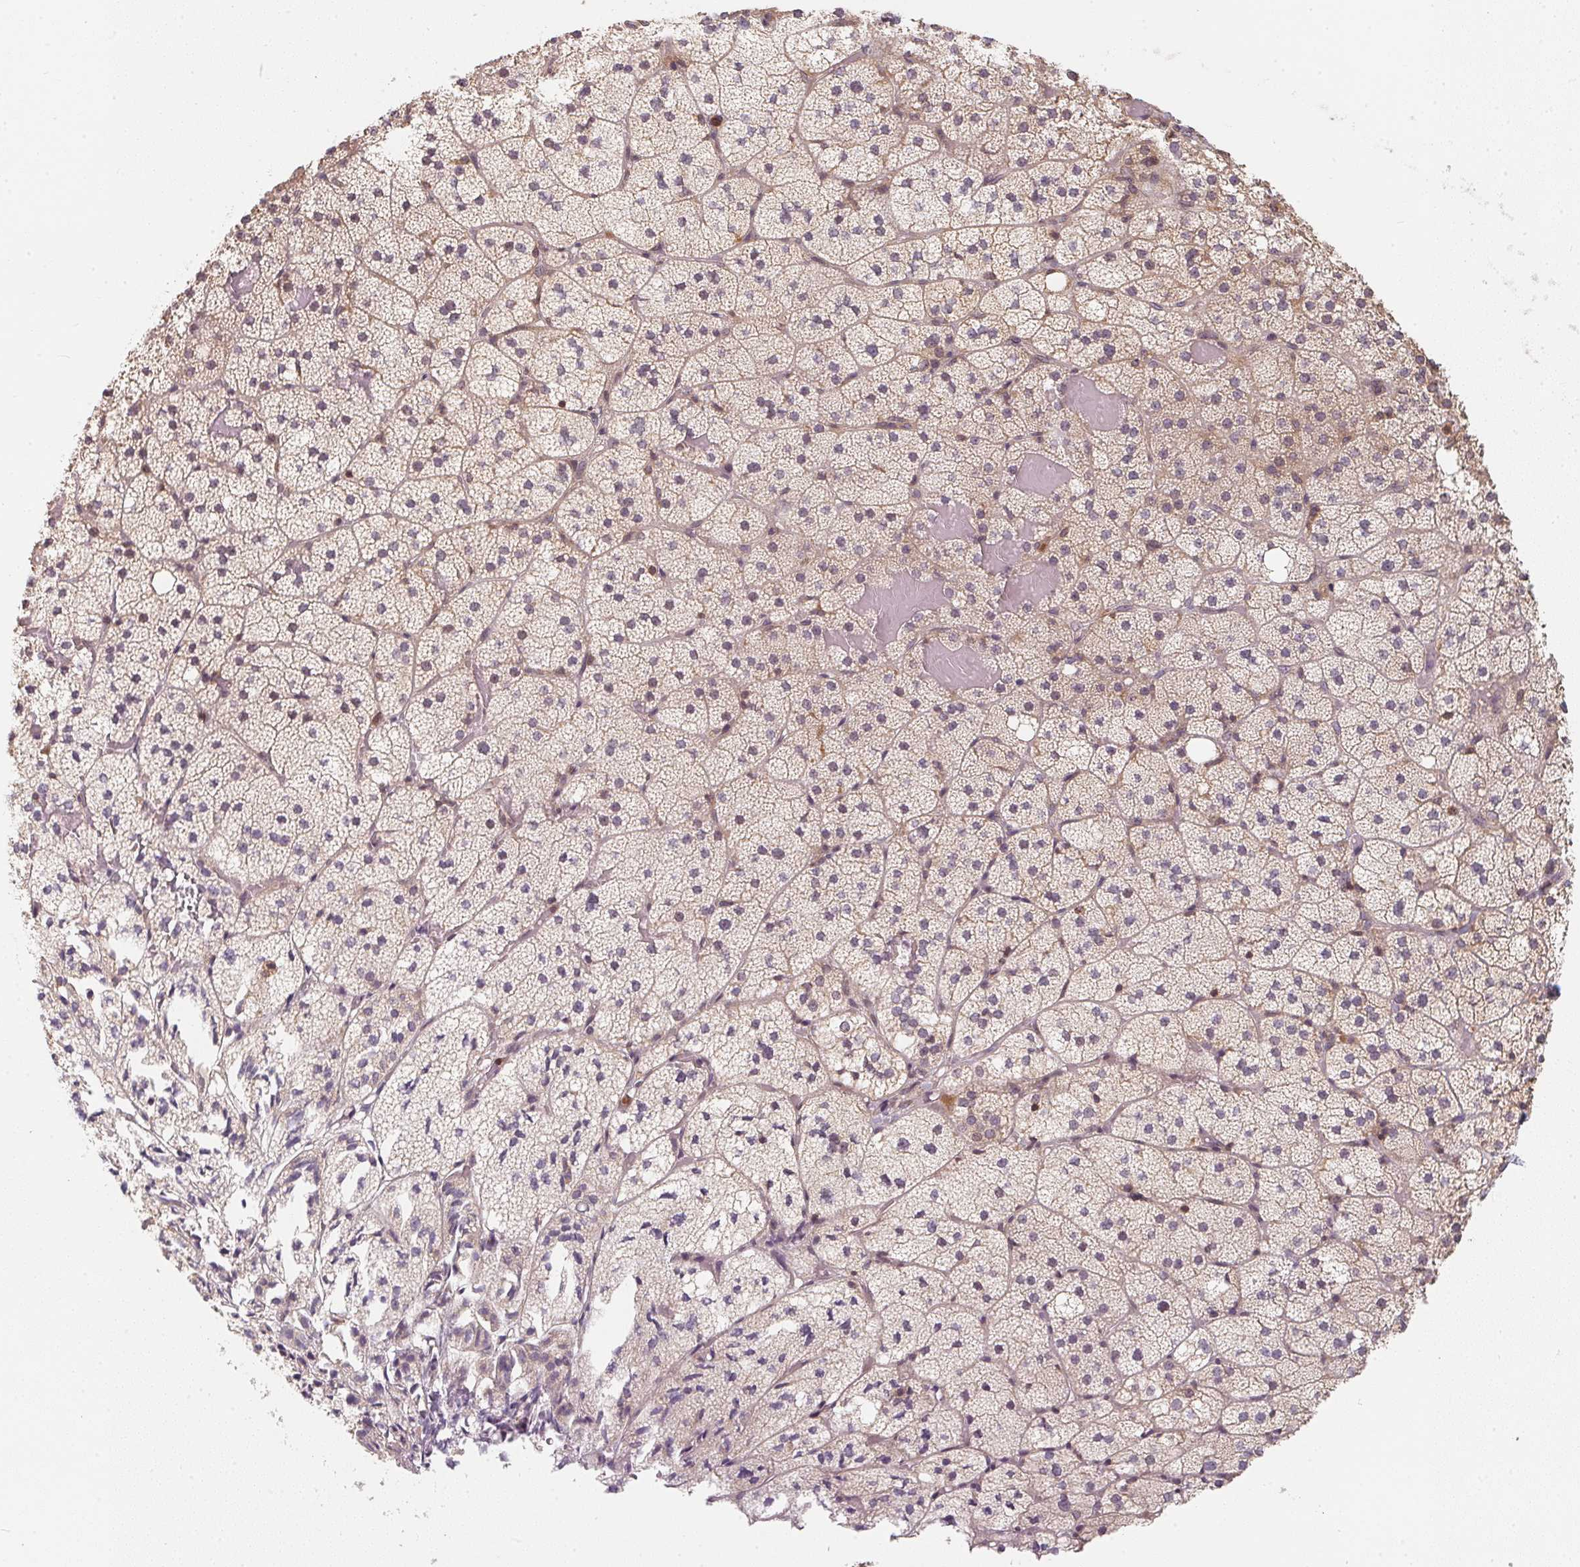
{"staining": {"intensity": "weak", "quantity": "25%-75%", "location": "cytoplasmic/membranous"}, "tissue": "adrenal gland", "cell_type": "Glandular cells", "image_type": "normal", "snomed": [{"axis": "morphology", "description": "Normal tissue, NOS"}, {"axis": "topography", "description": "Adrenal gland"}], "caption": "Weak cytoplasmic/membranous staining is appreciated in approximately 25%-75% of glandular cells in benign adrenal gland. The staining was performed using DAB (3,3'-diaminobenzidine) to visualize the protein expression in brown, while the nuclei were stained in blue with hematoxylin (Magnification: 20x).", "gene": "ANKRD13A", "patient": {"sex": "male", "age": 53}}